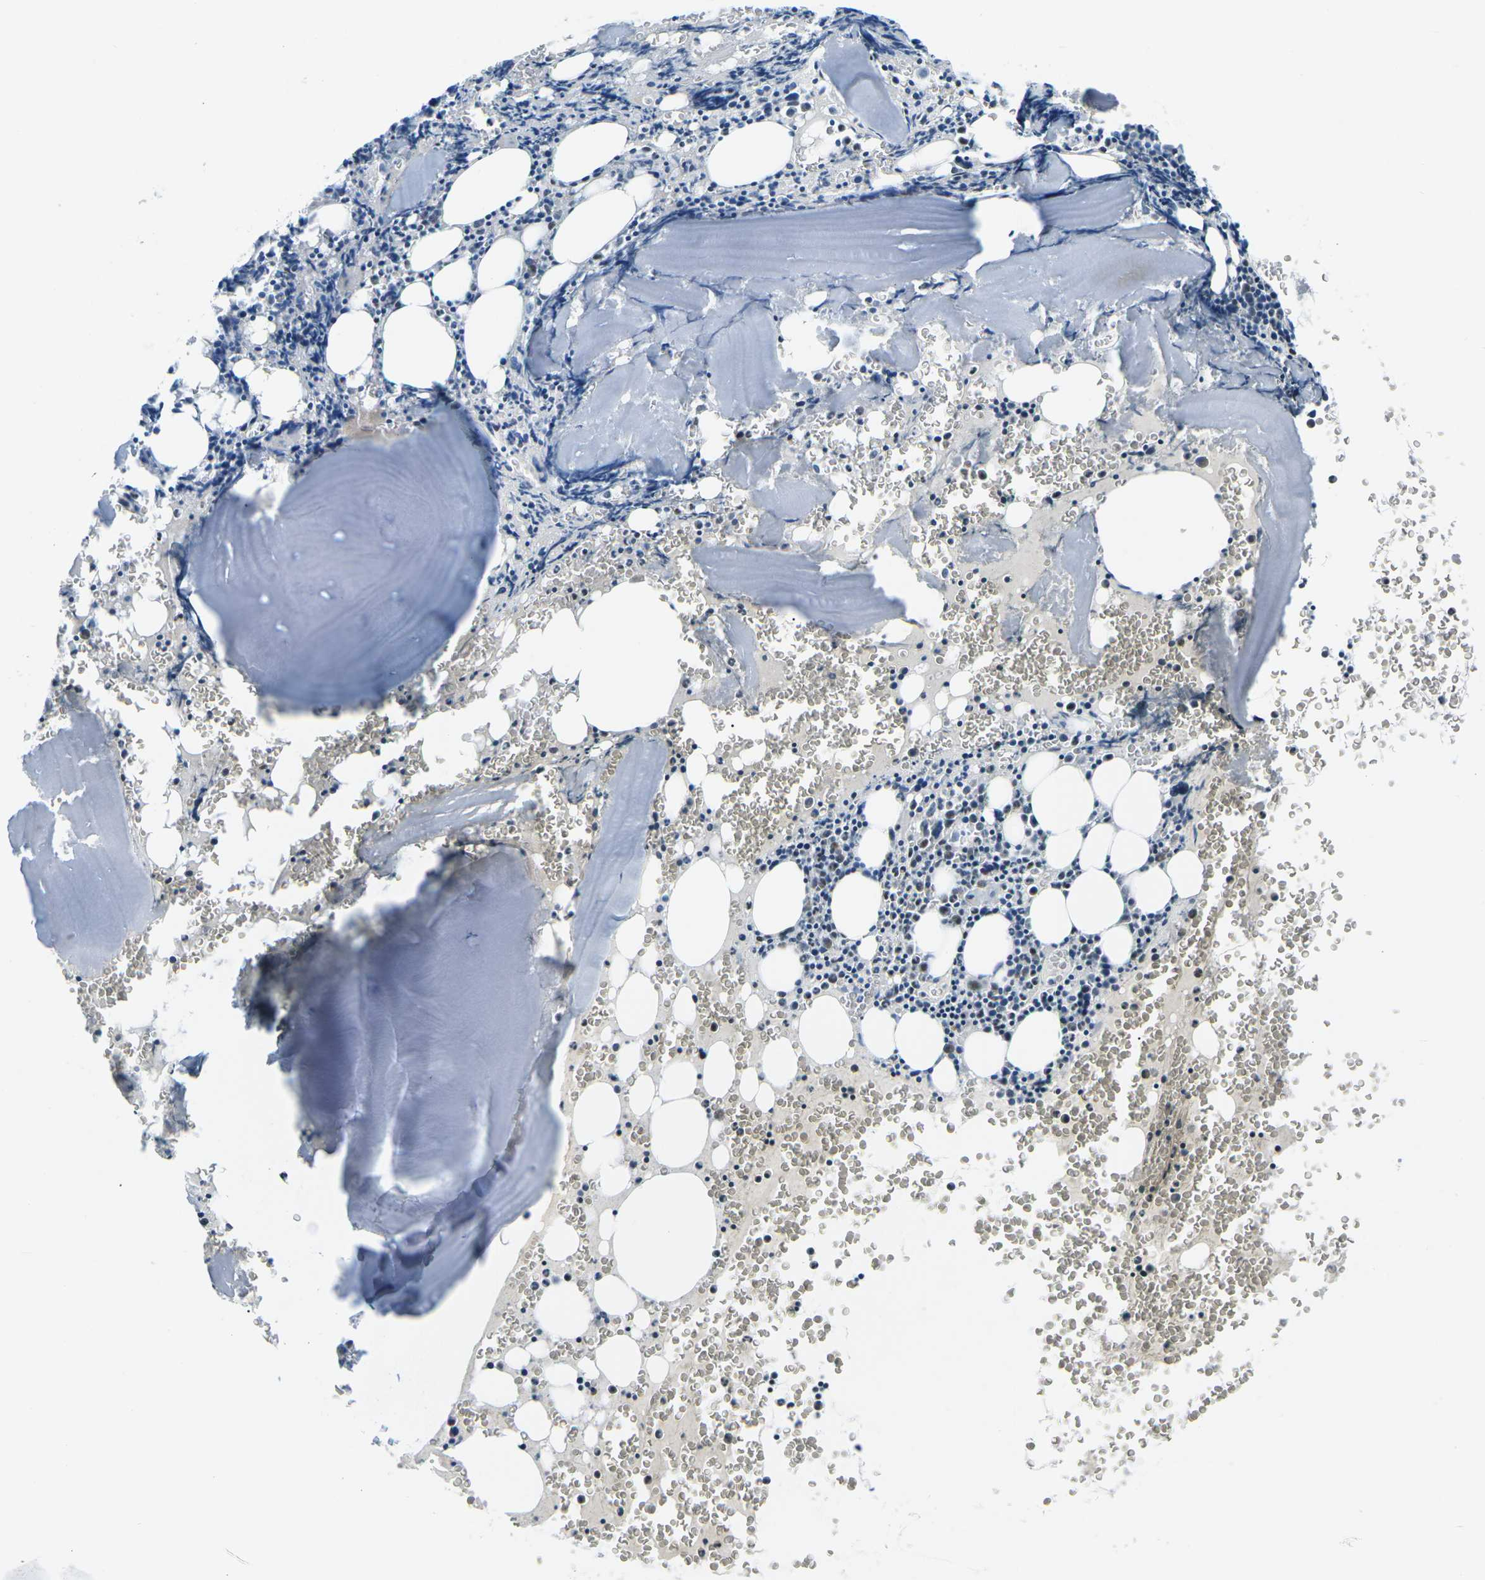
{"staining": {"intensity": "moderate", "quantity": "<25%", "location": "nuclear"}, "tissue": "bone marrow", "cell_type": "Hematopoietic cells", "image_type": "normal", "snomed": [{"axis": "morphology", "description": "Normal tissue, NOS"}, {"axis": "morphology", "description": "Inflammation, NOS"}, {"axis": "topography", "description": "Bone marrow"}], "caption": "Brown immunohistochemical staining in benign bone marrow shows moderate nuclear expression in approximately <25% of hematopoietic cells.", "gene": "RBL2", "patient": {"sex": "male", "age": 37}}